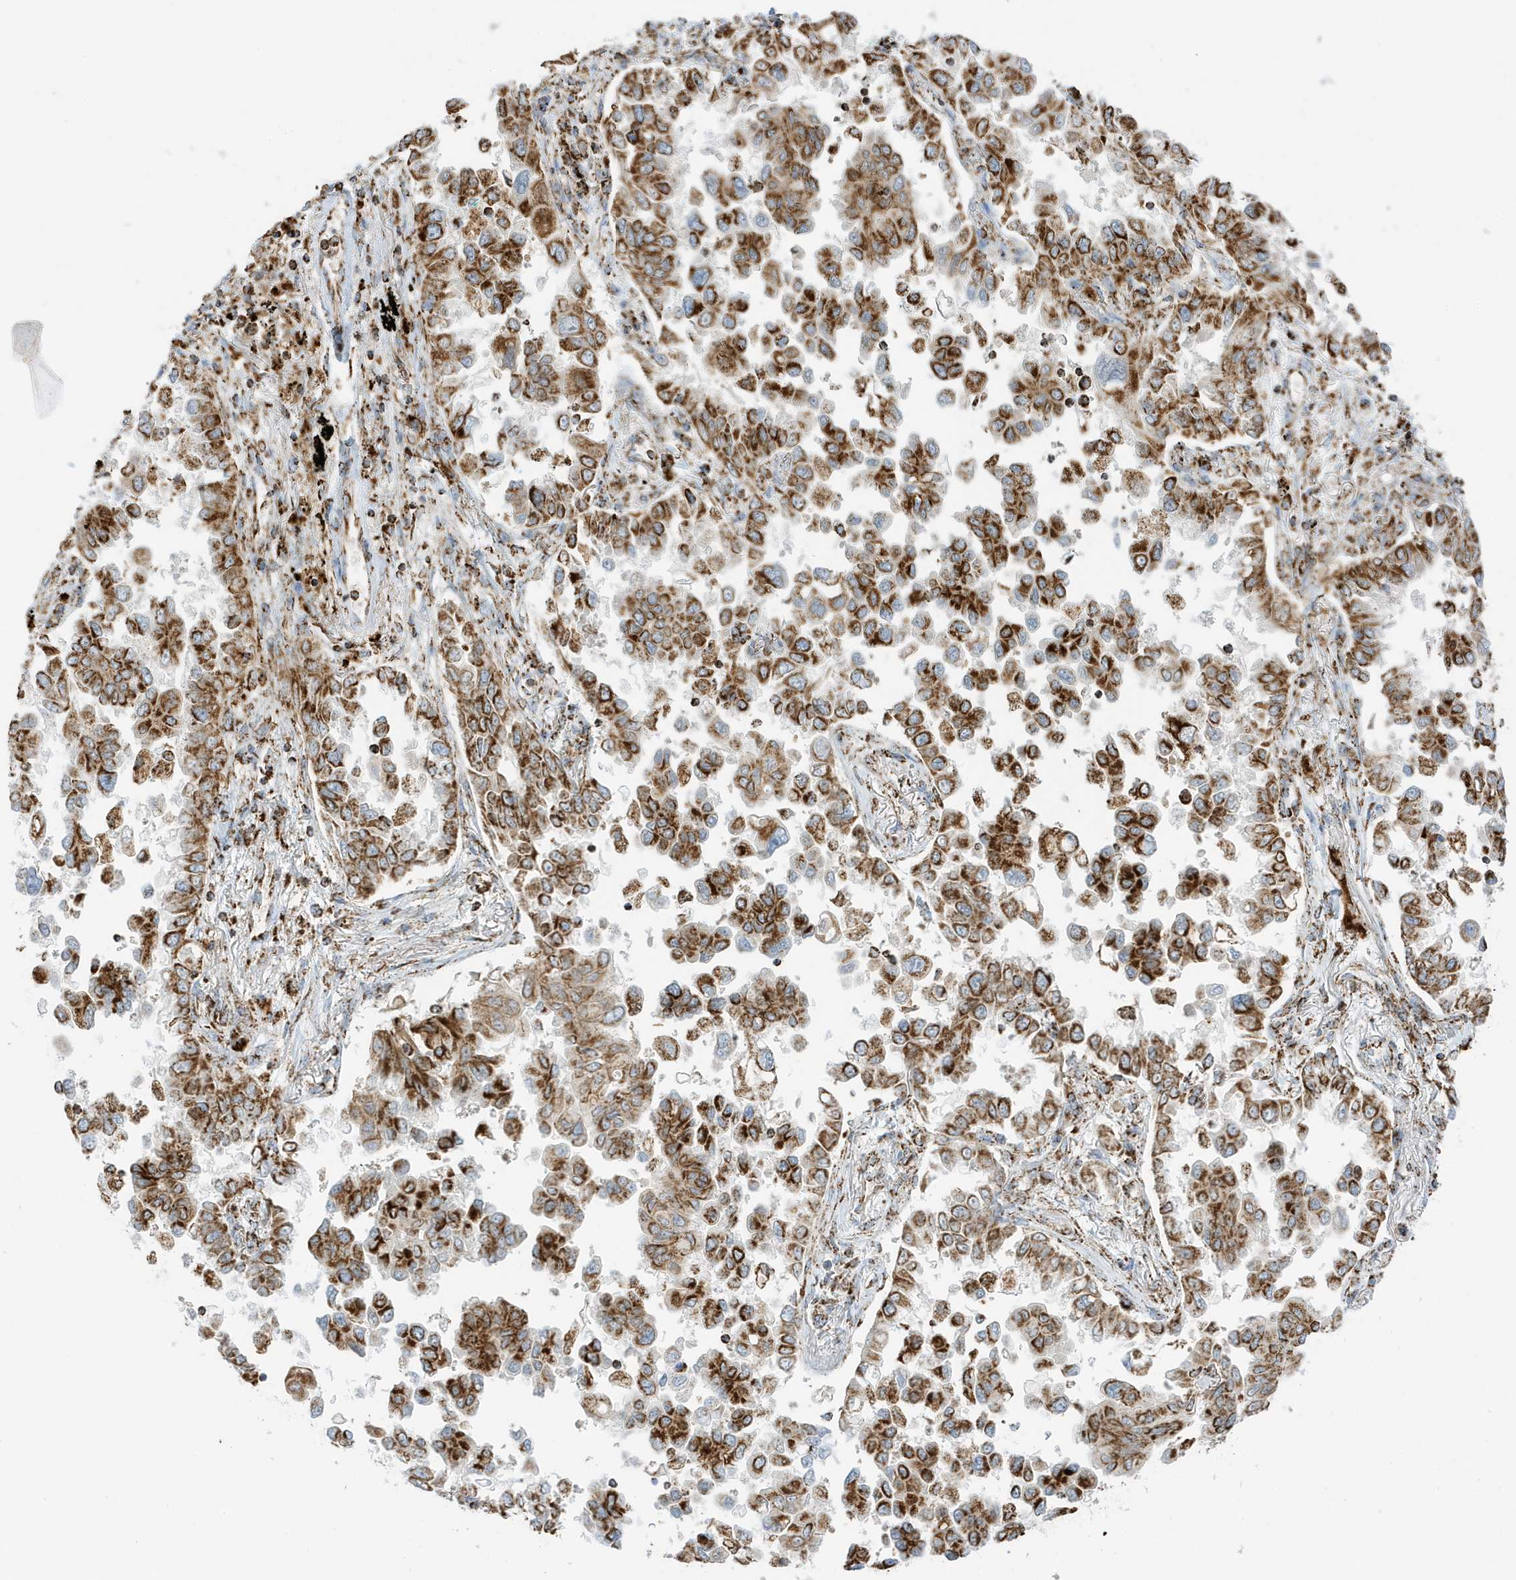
{"staining": {"intensity": "strong", "quantity": ">75%", "location": "cytoplasmic/membranous"}, "tissue": "lung cancer", "cell_type": "Tumor cells", "image_type": "cancer", "snomed": [{"axis": "morphology", "description": "Adenocarcinoma, NOS"}, {"axis": "topography", "description": "Lung"}], "caption": "Immunohistochemistry of adenocarcinoma (lung) exhibits high levels of strong cytoplasmic/membranous staining in about >75% of tumor cells. The staining was performed using DAB to visualize the protein expression in brown, while the nuclei were stained in blue with hematoxylin (Magnification: 20x).", "gene": "ATP5ME", "patient": {"sex": "female", "age": 67}}